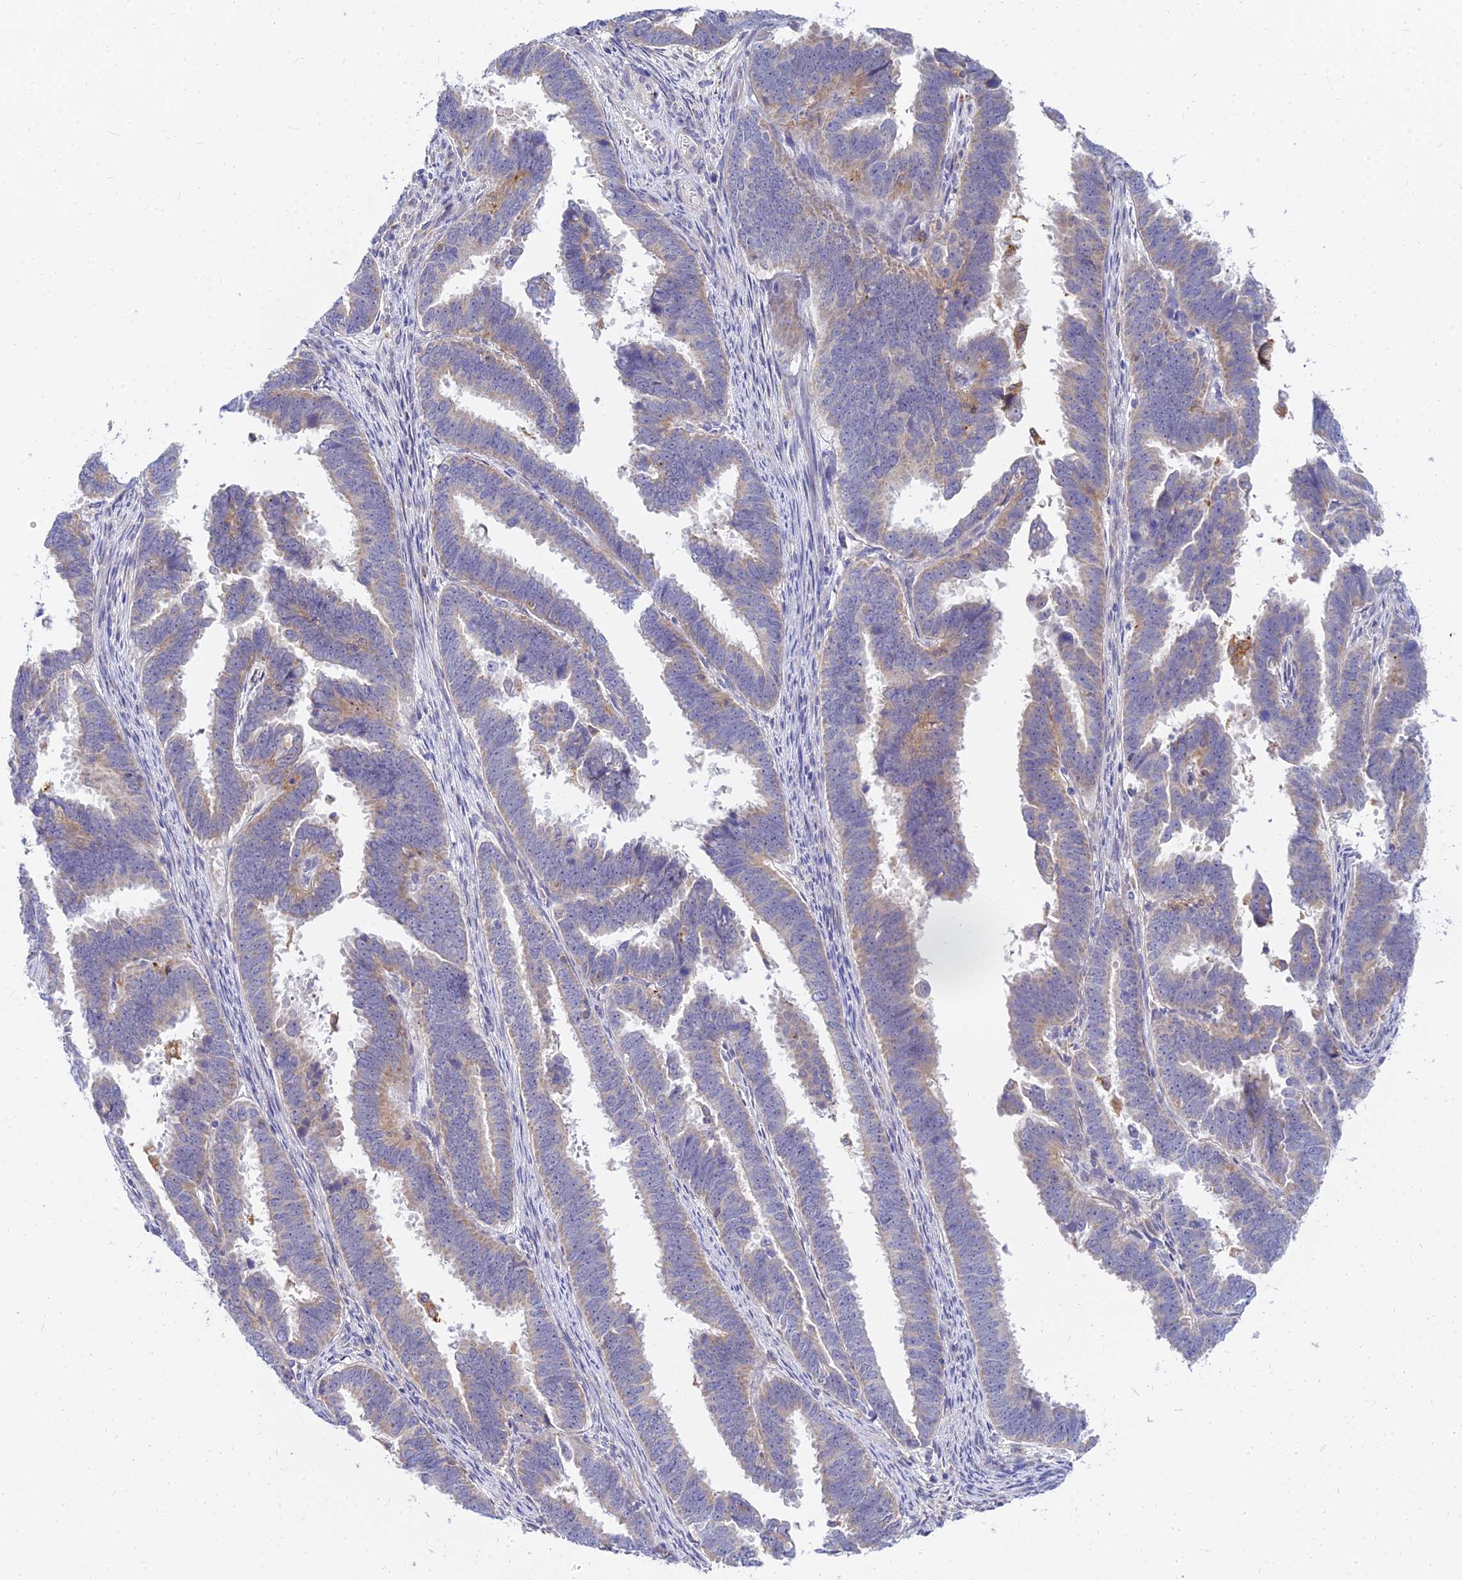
{"staining": {"intensity": "weak", "quantity": "<25%", "location": "cytoplasmic/membranous"}, "tissue": "endometrial cancer", "cell_type": "Tumor cells", "image_type": "cancer", "snomed": [{"axis": "morphology", "description": "Adenocarcinoma, NOS"}, {"axis": "topography", "description": "Endometrium"}], "caption": "This is a photomicrograph of immunohistochemistry staining of adenocarcinoma (endometrial), which shows no staining in tumor cells.", "gene": "ARL8B", "patient": {"sex": "female", "age": 75}}